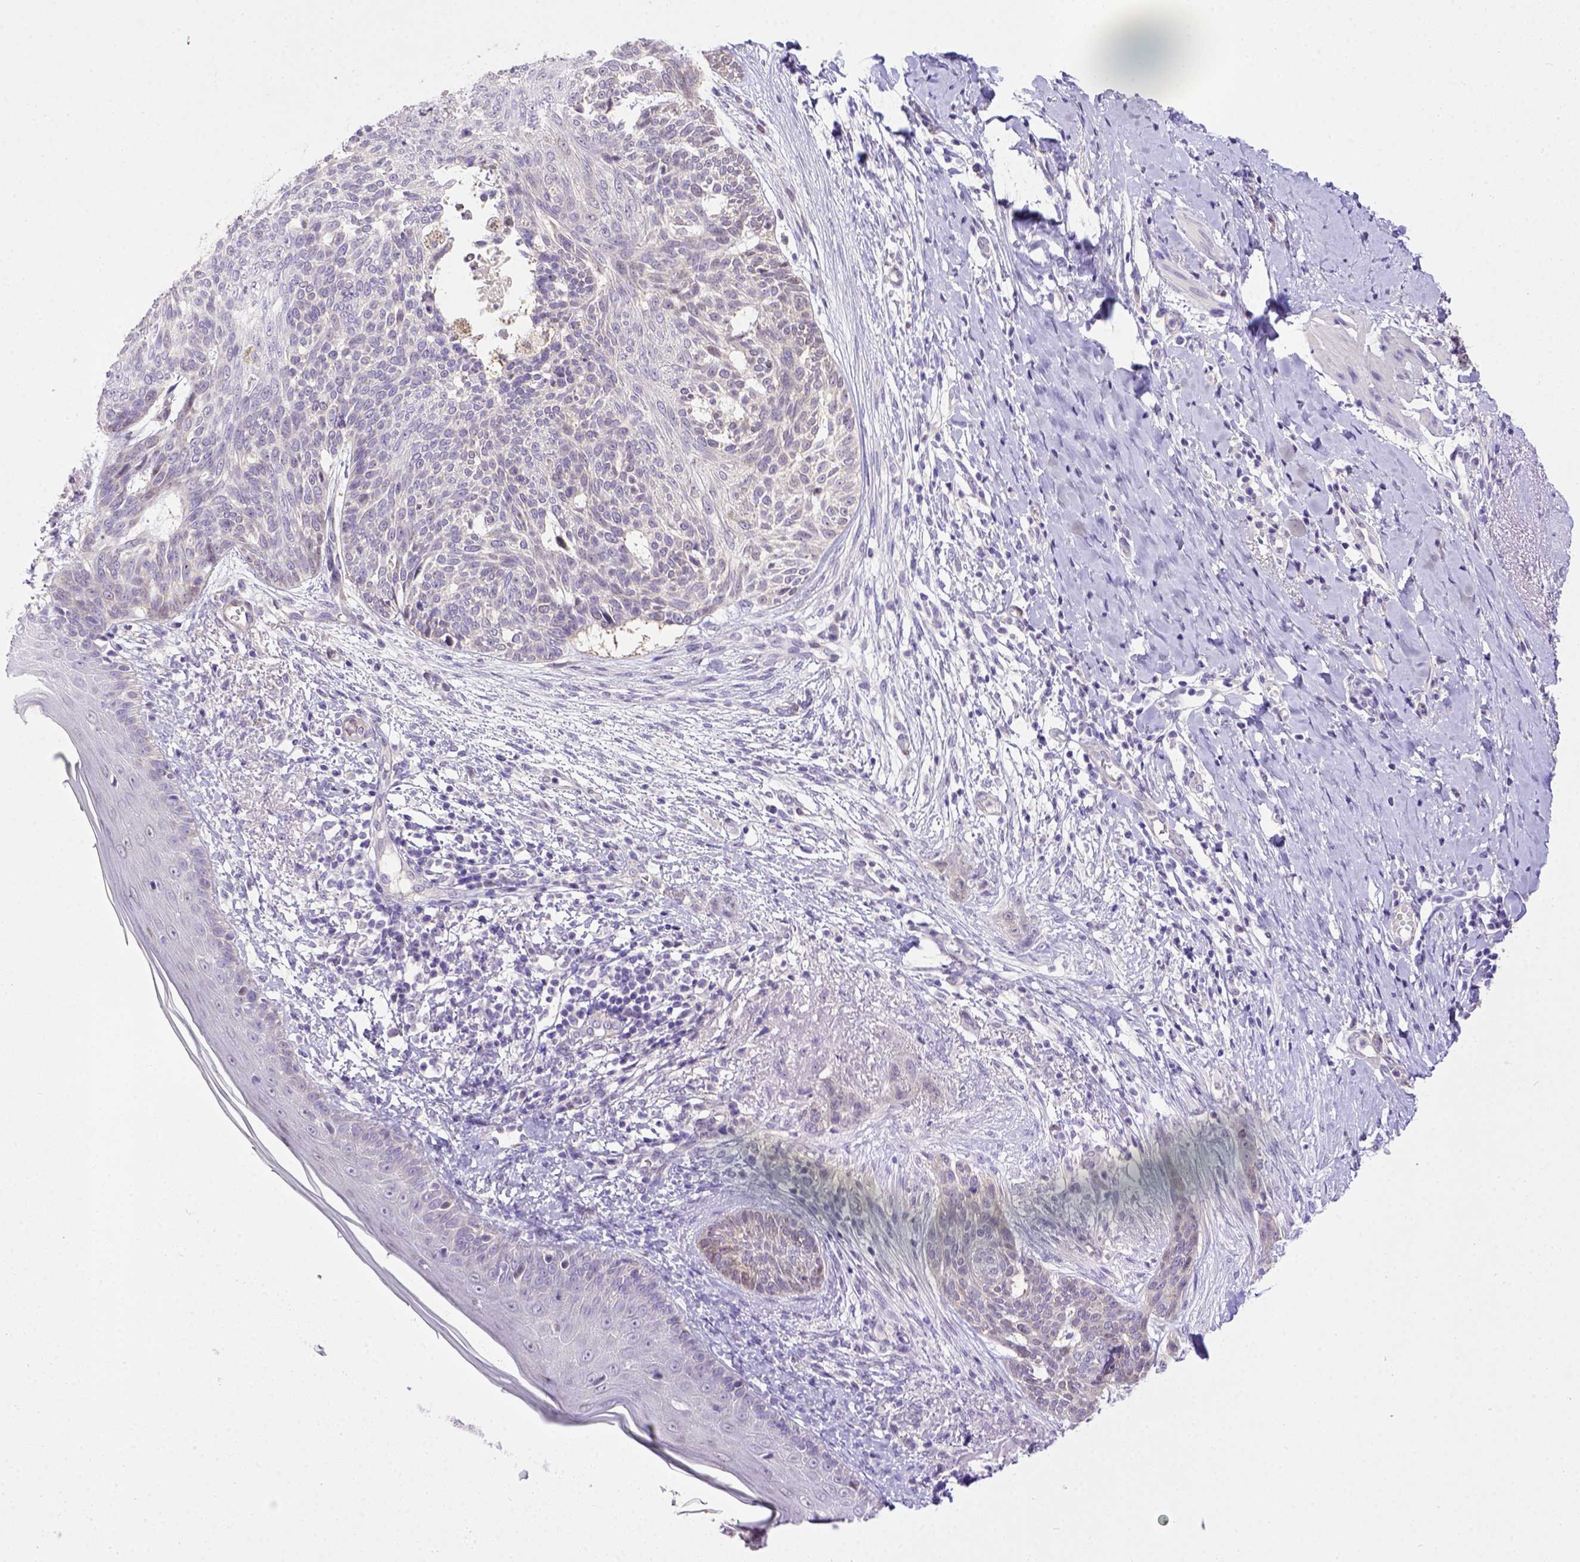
{"staining": {"intensity": "negative", "quantity": "none", "location": "none"}, "tissue": "skin cancer", "cell_type": "Tumor cells", "image_type": "cancer", "snomed": [{"axis": "morphology", "description": "Normal tissue, NOS"}, {"axis": "morphology", "description": "Basal cell carcinoma"}, {"axis": "topography", "description": "Skin"}], "caption": "Tumor cells show no significant expression in skin cancer (basal cell carcinoma).", "gene": "BTN1A1", "patient": {"sex": "male", "age": 84}}